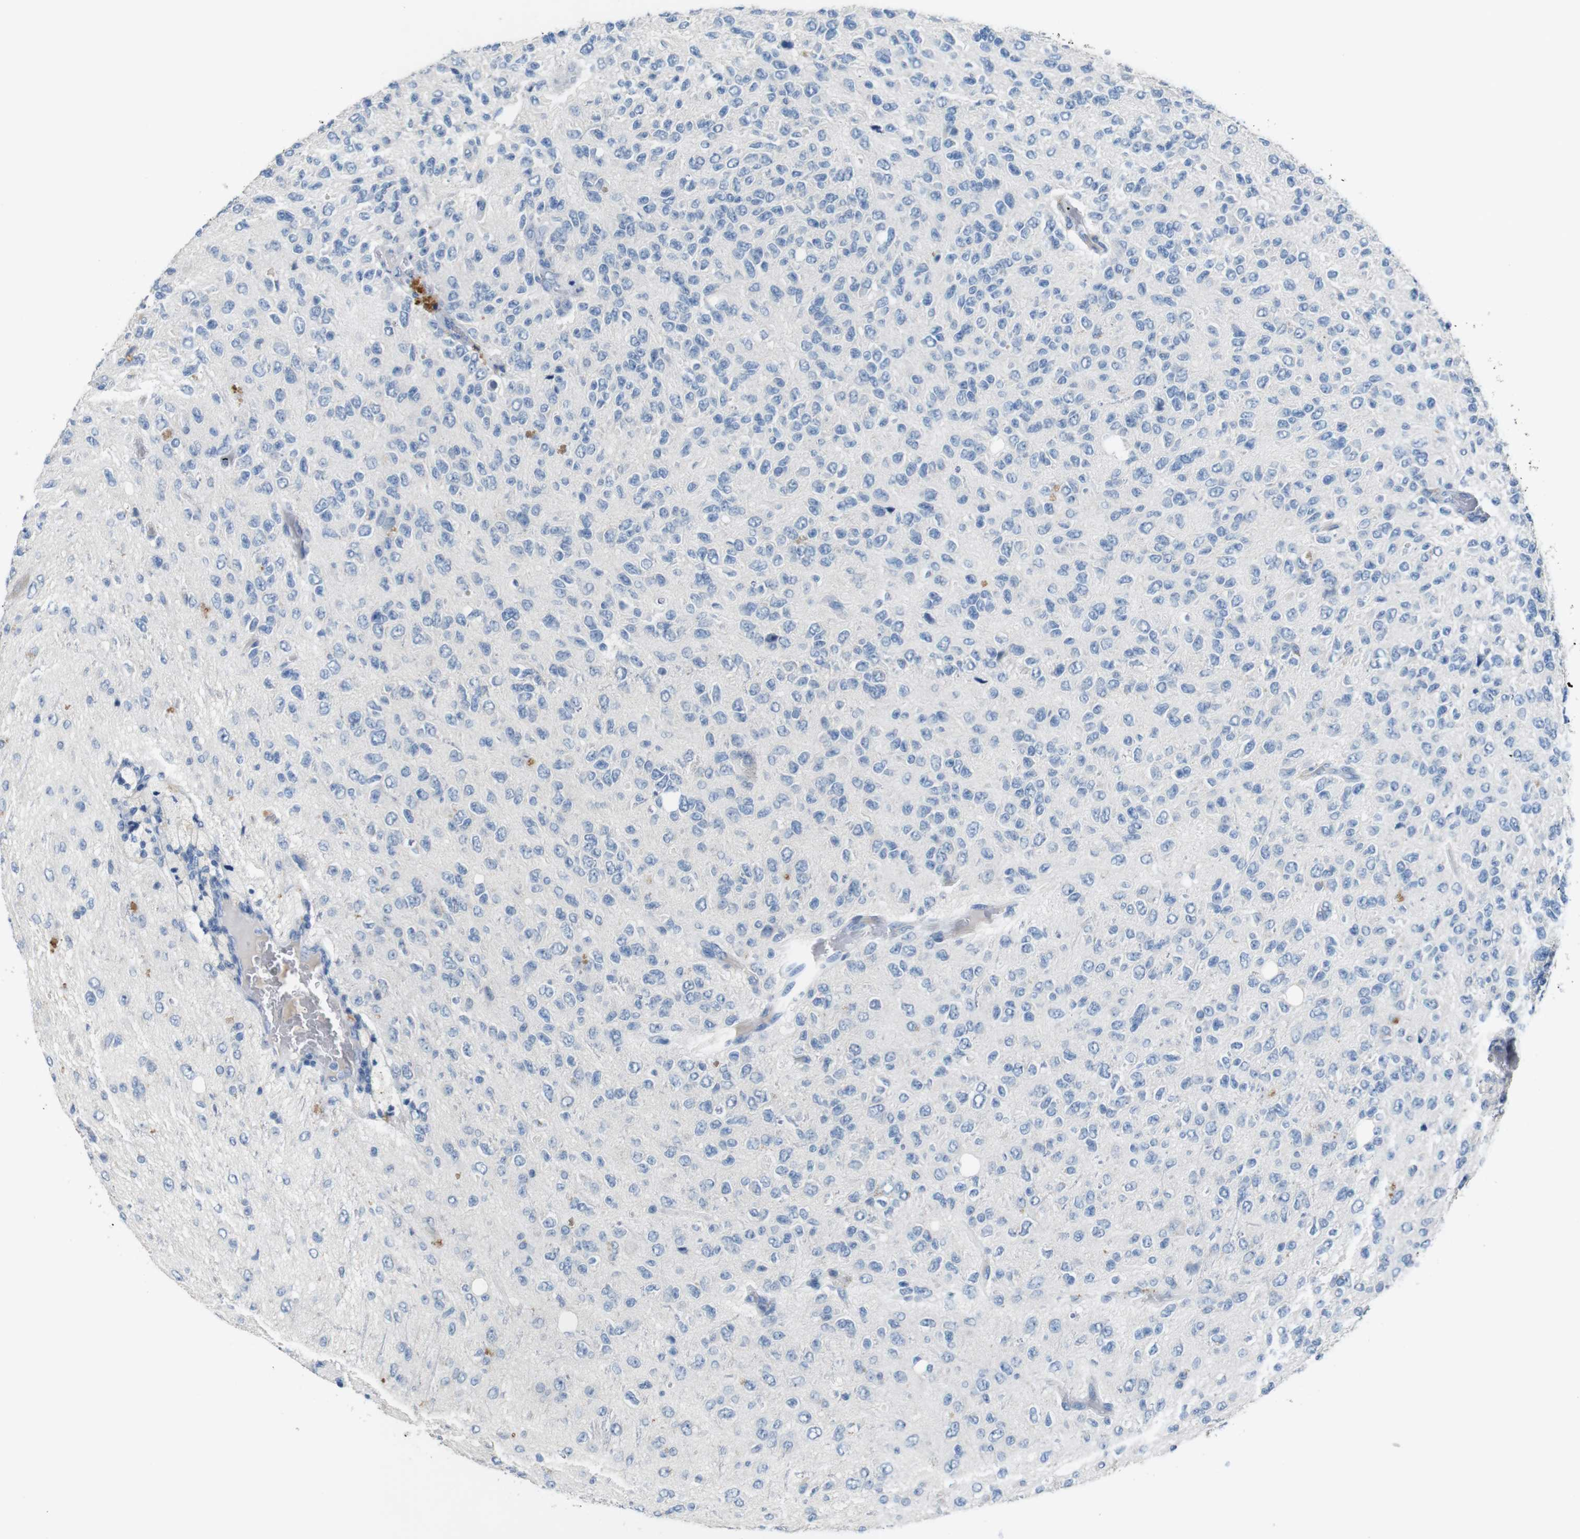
{"staining": {"intensity": "negative", "quantity": "none", "location": "none"}, "tissue": "glioma", "cell_type": "Tumor cells", "image_type": "cancer", "snomed": [{"axis": "morphology", "description": "Glioma, malignant, High grade"}, {"axis": "topography", "description": "pancreas cauda"}], "caption": "Tumor cells are negative for brown protein staining in glioma.", "gene": "SLC2A8", "patient": {"sex": "male", "age": 60}}